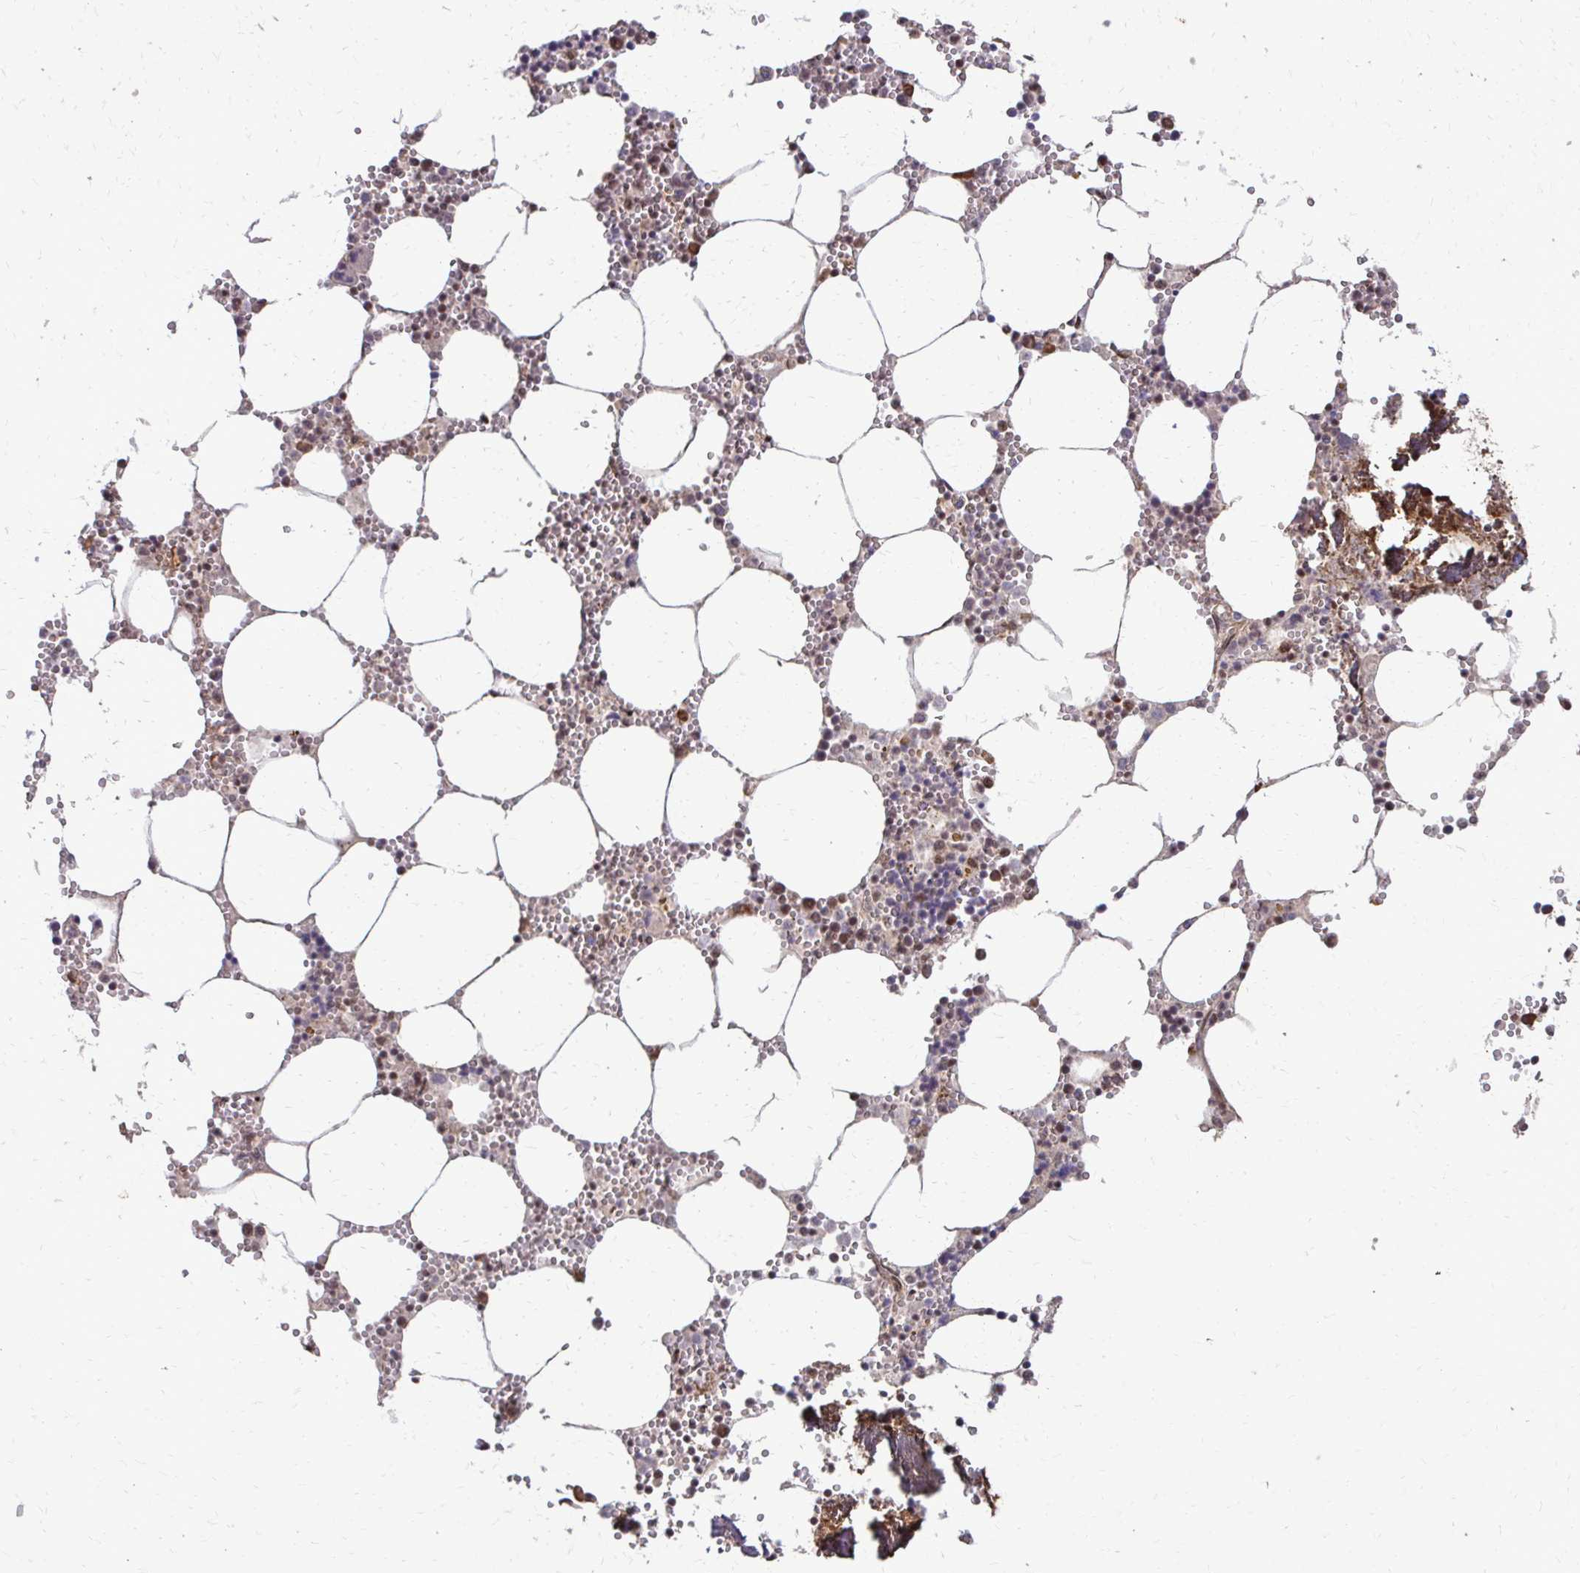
{"staining": {"intensity": "moderate", "quantity": "25%-75%", "location": "nuclear"}, "tissue": "bone marrow", "cell_type": "Hematopoietic cells", "image_type": "normal", "snomed": [{"axis": "morphology", "description": "Normal tissue, NOS"}, {"axis": "topography", "description": "Bone marrow"}], "caption": "Immunohistochemistry (IHC) photomicrograph of unremarkable human bone marrow stained for a protein (brown), which demonstrates medium levels of moderate nuclear positivity in approximately 25%-75% of hematopoietic cells.", "gene": "SS18", "patient": {"sex": "male", "age": 54}}